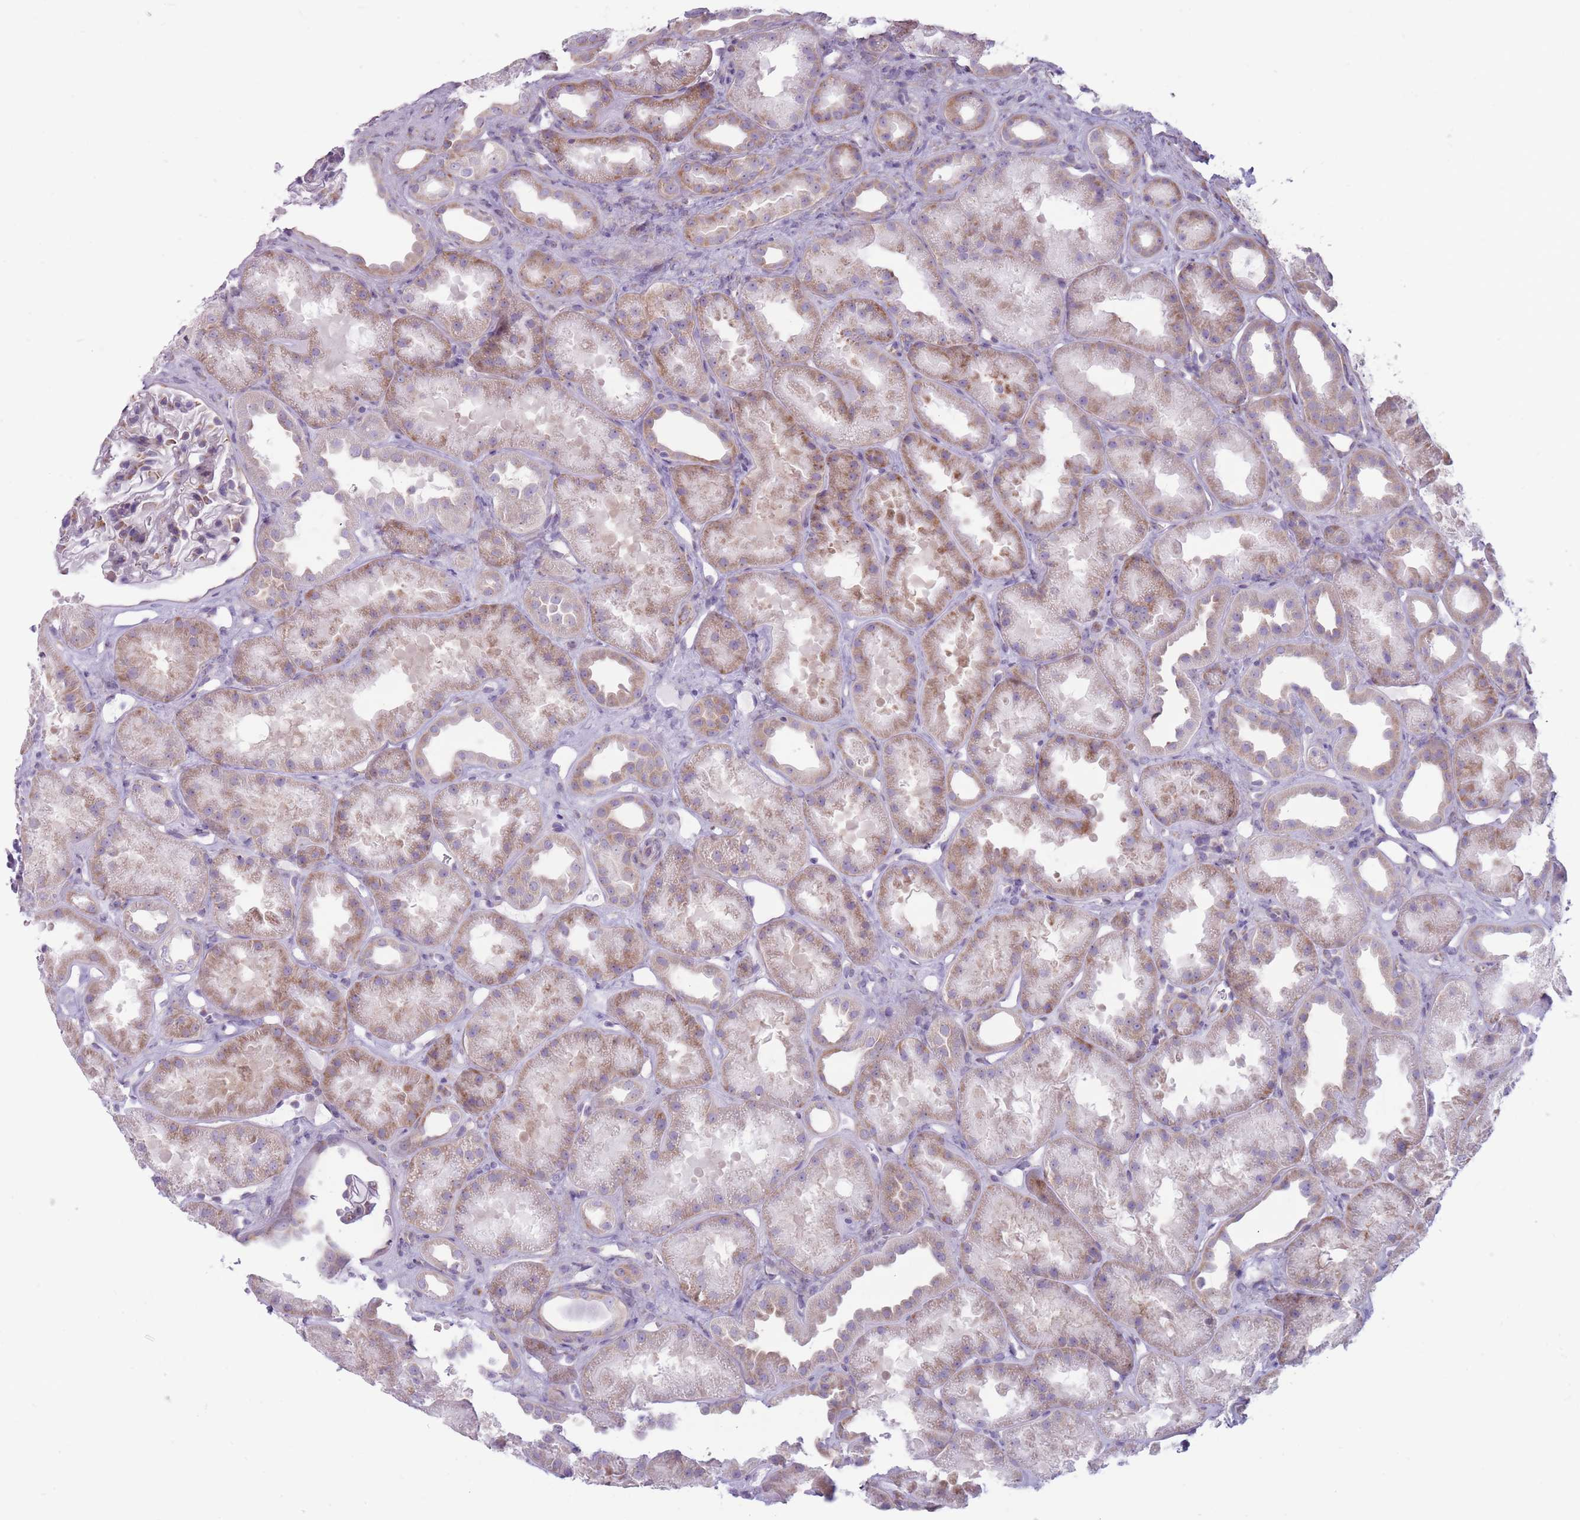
{"staining": {"intensity": "negative", "quantity": "none", "location": "none"}, "tissue": "kidney", "cell_type": "Cells in glomeruli", "image_type": "normal", "snomed": [{"axis": "morphology", "description": "Normal tissue, NOS"}, {"axis": "topography", "description": "Kidney"}], "caption": "Immunohistochemistry image of normal kidney: human kidney stained with DAB (3,3'-diaminobenzidine) reveals no significant protein expression in cells in glomeruli. Brightfield microscopy of immunohistochemistry stained with DAB (brown) and hematoxylin (blue), captured at high magnification.", "gene": "RPL18", "patient": {"sex": "male", "age": 61}}